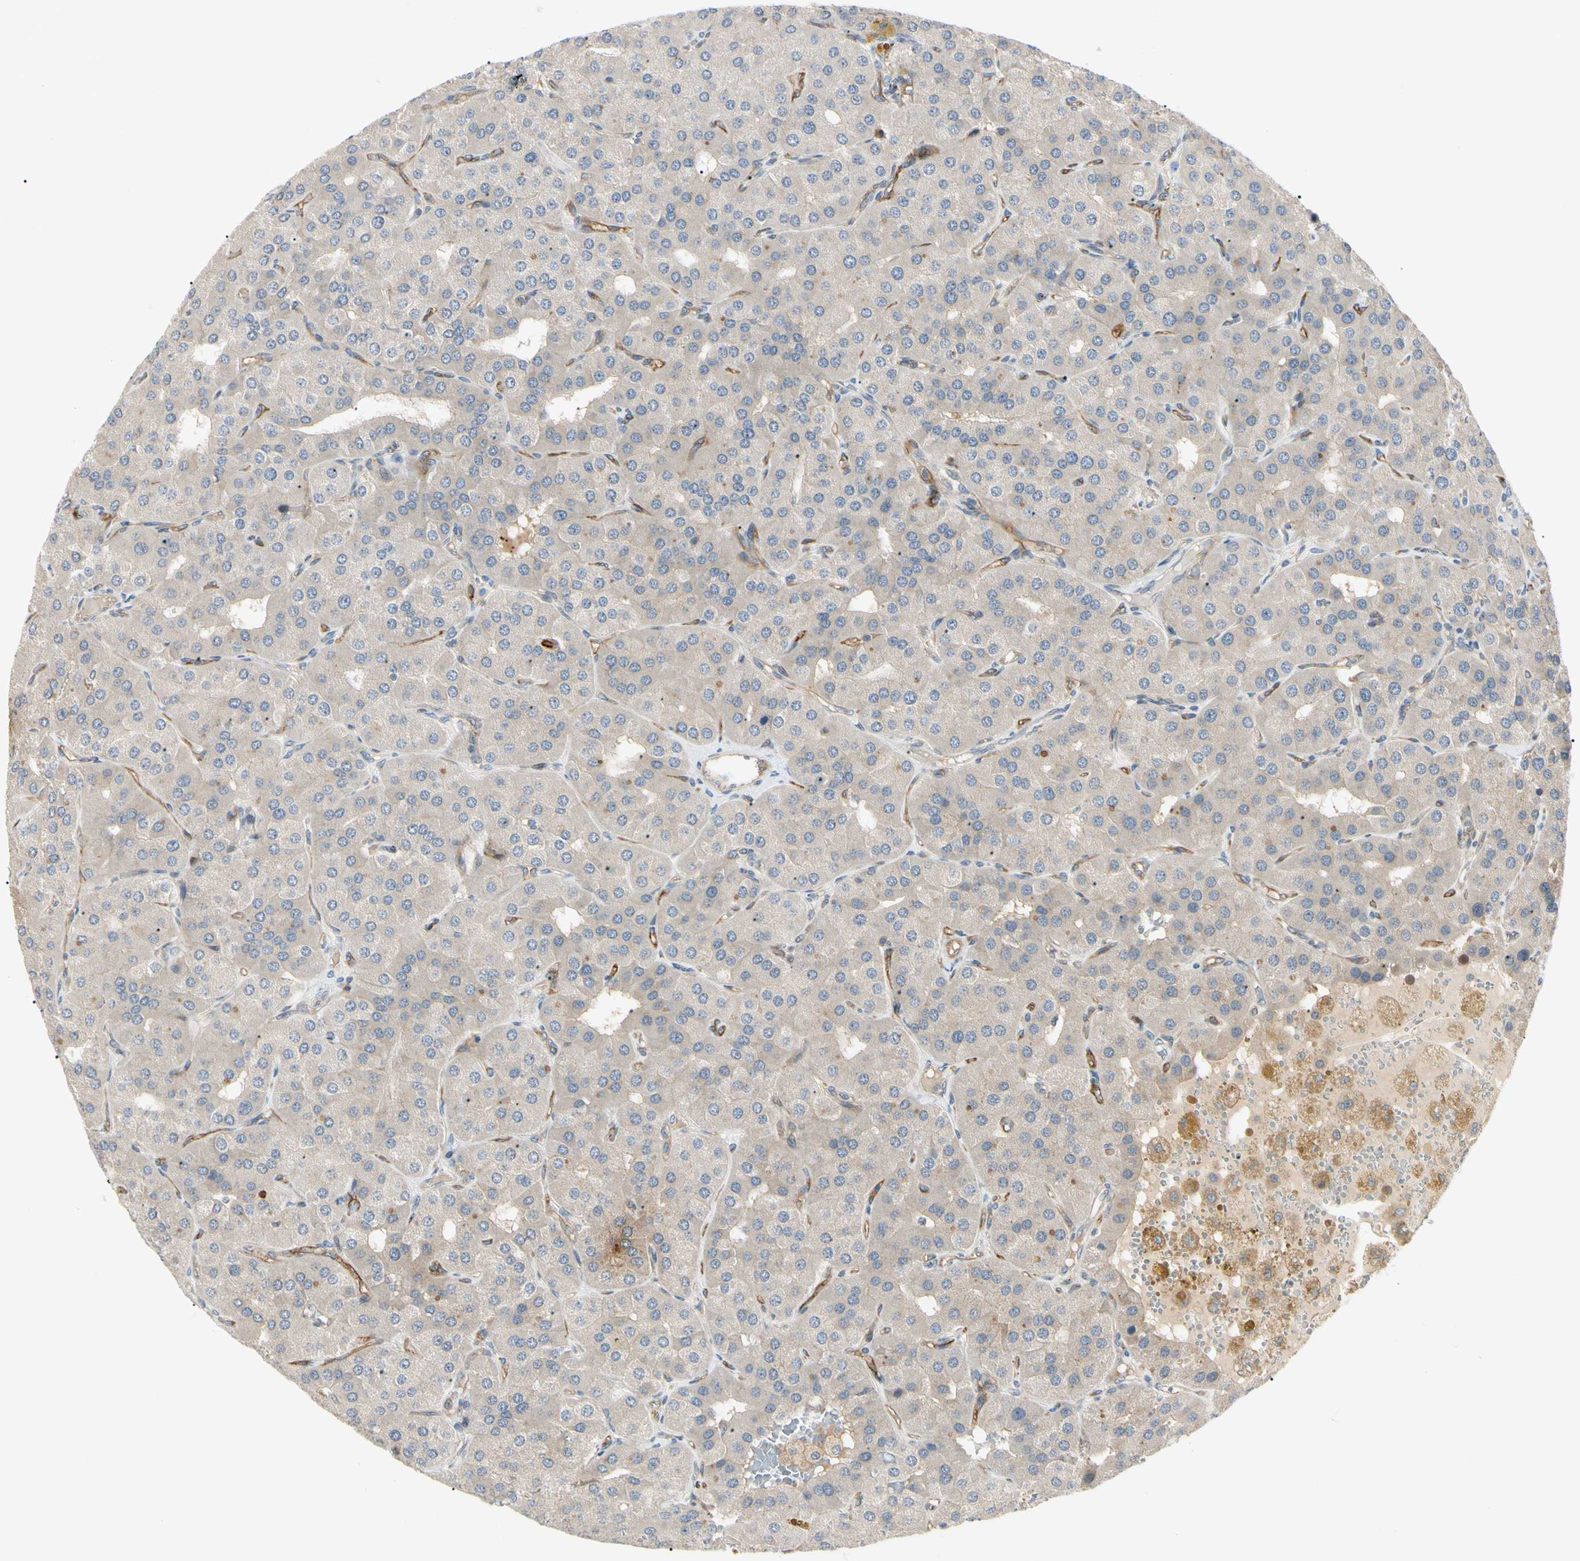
{"staining": {"intensity": "moderate", "quantity": ">75%", "location": "cytoplasmic/membranous"}, "tissue": "parathyroid gland", "cell_type": "Glandular cells", "image_type": "normal", "snomed": [{"axis": "morphology", "description": "Normal tissue, NOS"}, {"axis": "morphology", "description": "Adenoma, NOS"}, {"axis": "topography", "description": "Parathyroid gland"}], "caption": "High-power microscopy captured an immunohistochemistry (IHC) photomicrograph of normal parathyroid gland, revealing moderate cytoplasmic/membranous staining in approximately >75% of glandular cells. The staining was performed using DAB to visualize the protein expression in brown, while the nuclei were stained in blue with hematoxylin (Magnification: 20x).", "gene": "F2R", "patient": {"sex": "female", "age": 86}}